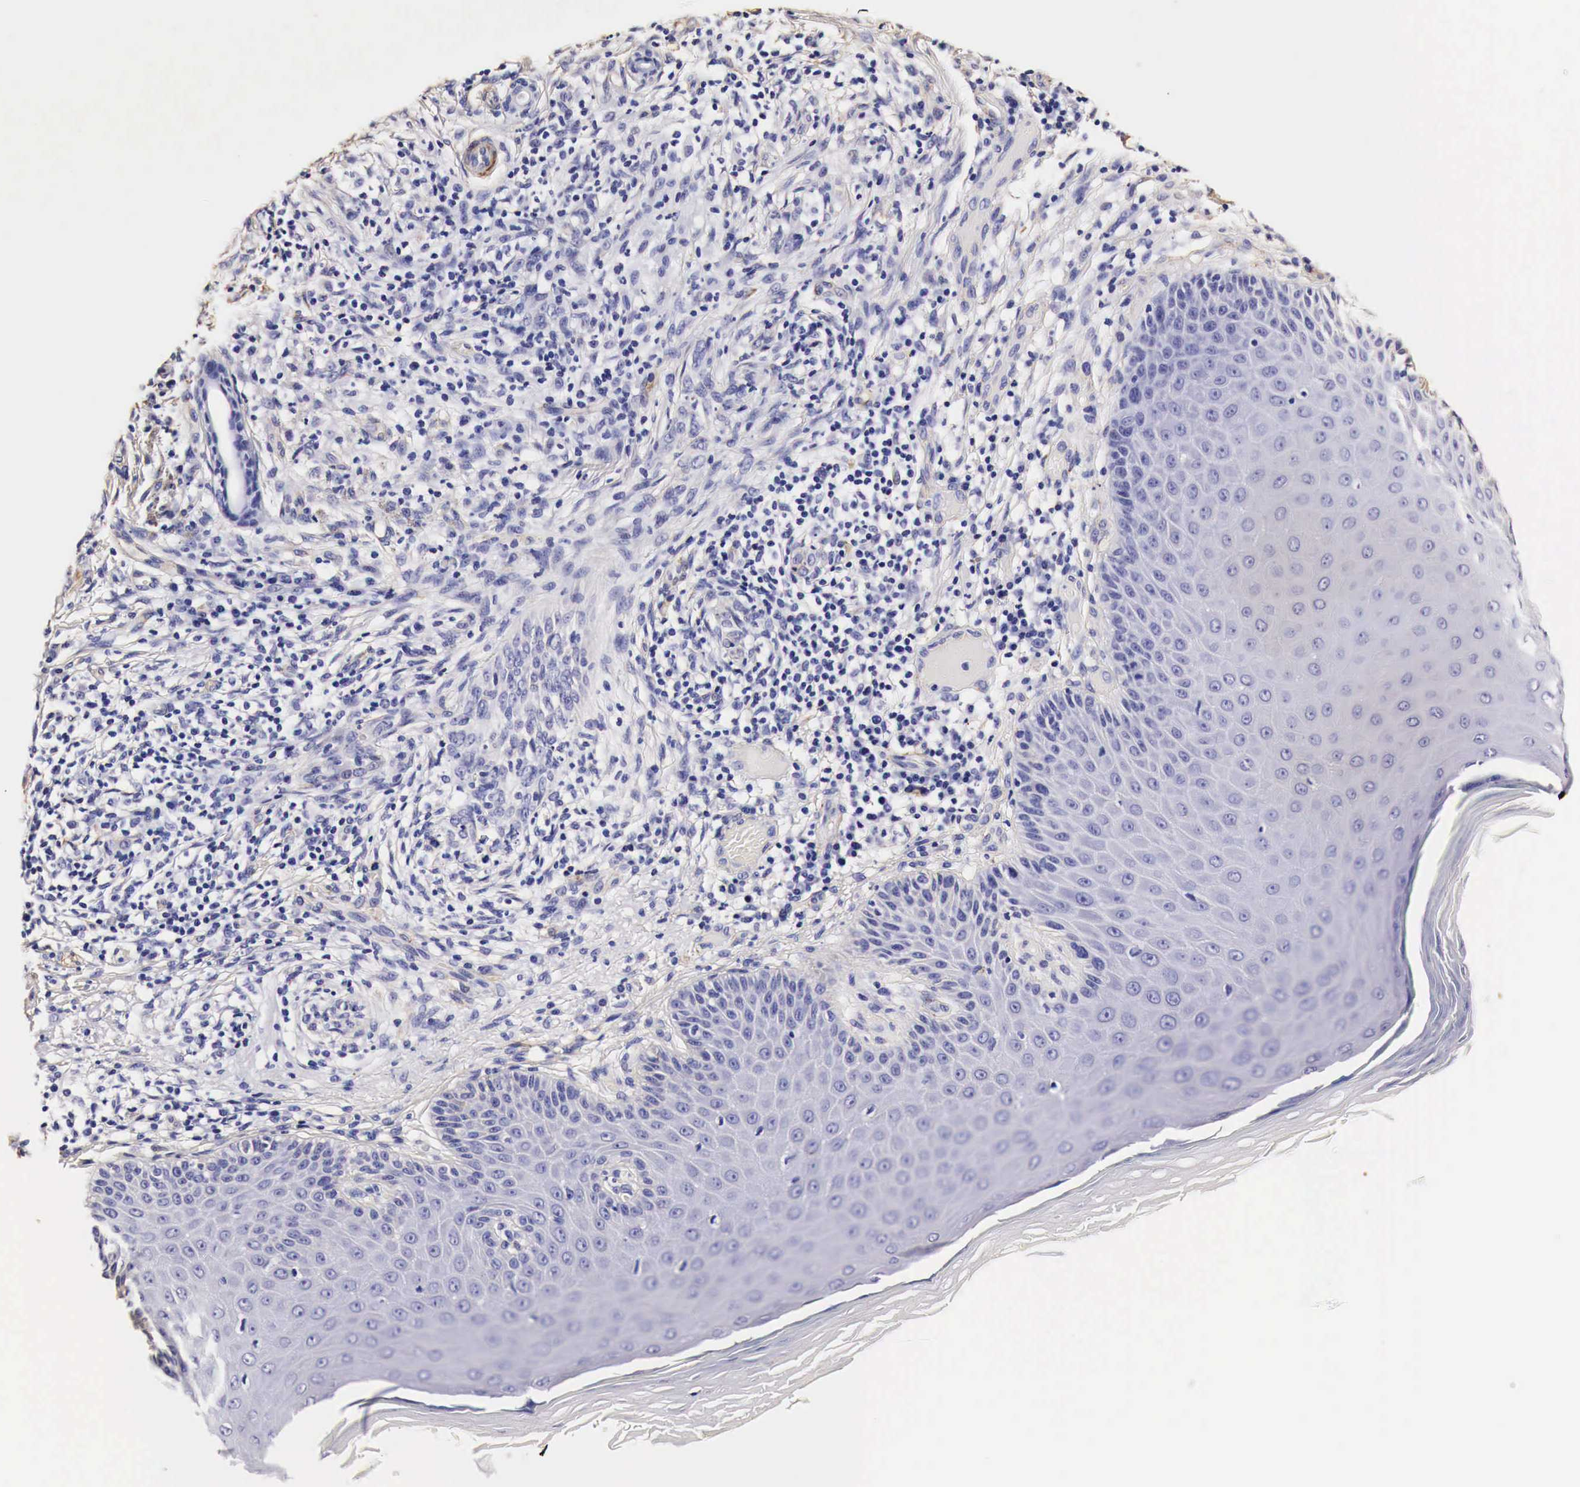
{"staining": {"intensity": "negative", "quantity": "none", "location": "none"}, "tissue": "skin cancer", "cell_type": "Tumor cells", "image_type": "cancer", "snomed": [{"axis": "morphology", "description": "Normal tissue, NOS"}, {"axis": "morphology", "description": "Basal cell carcinoma"}, {"axis": "topography", "description": "Skin"}], "caption": "A histopathology image of skin basal cell carcinoma stained for a protein exhibits no brown staining in tumor cells.", "gene": "LAMB2", "patient": {"sex": "male", "age": 74}}